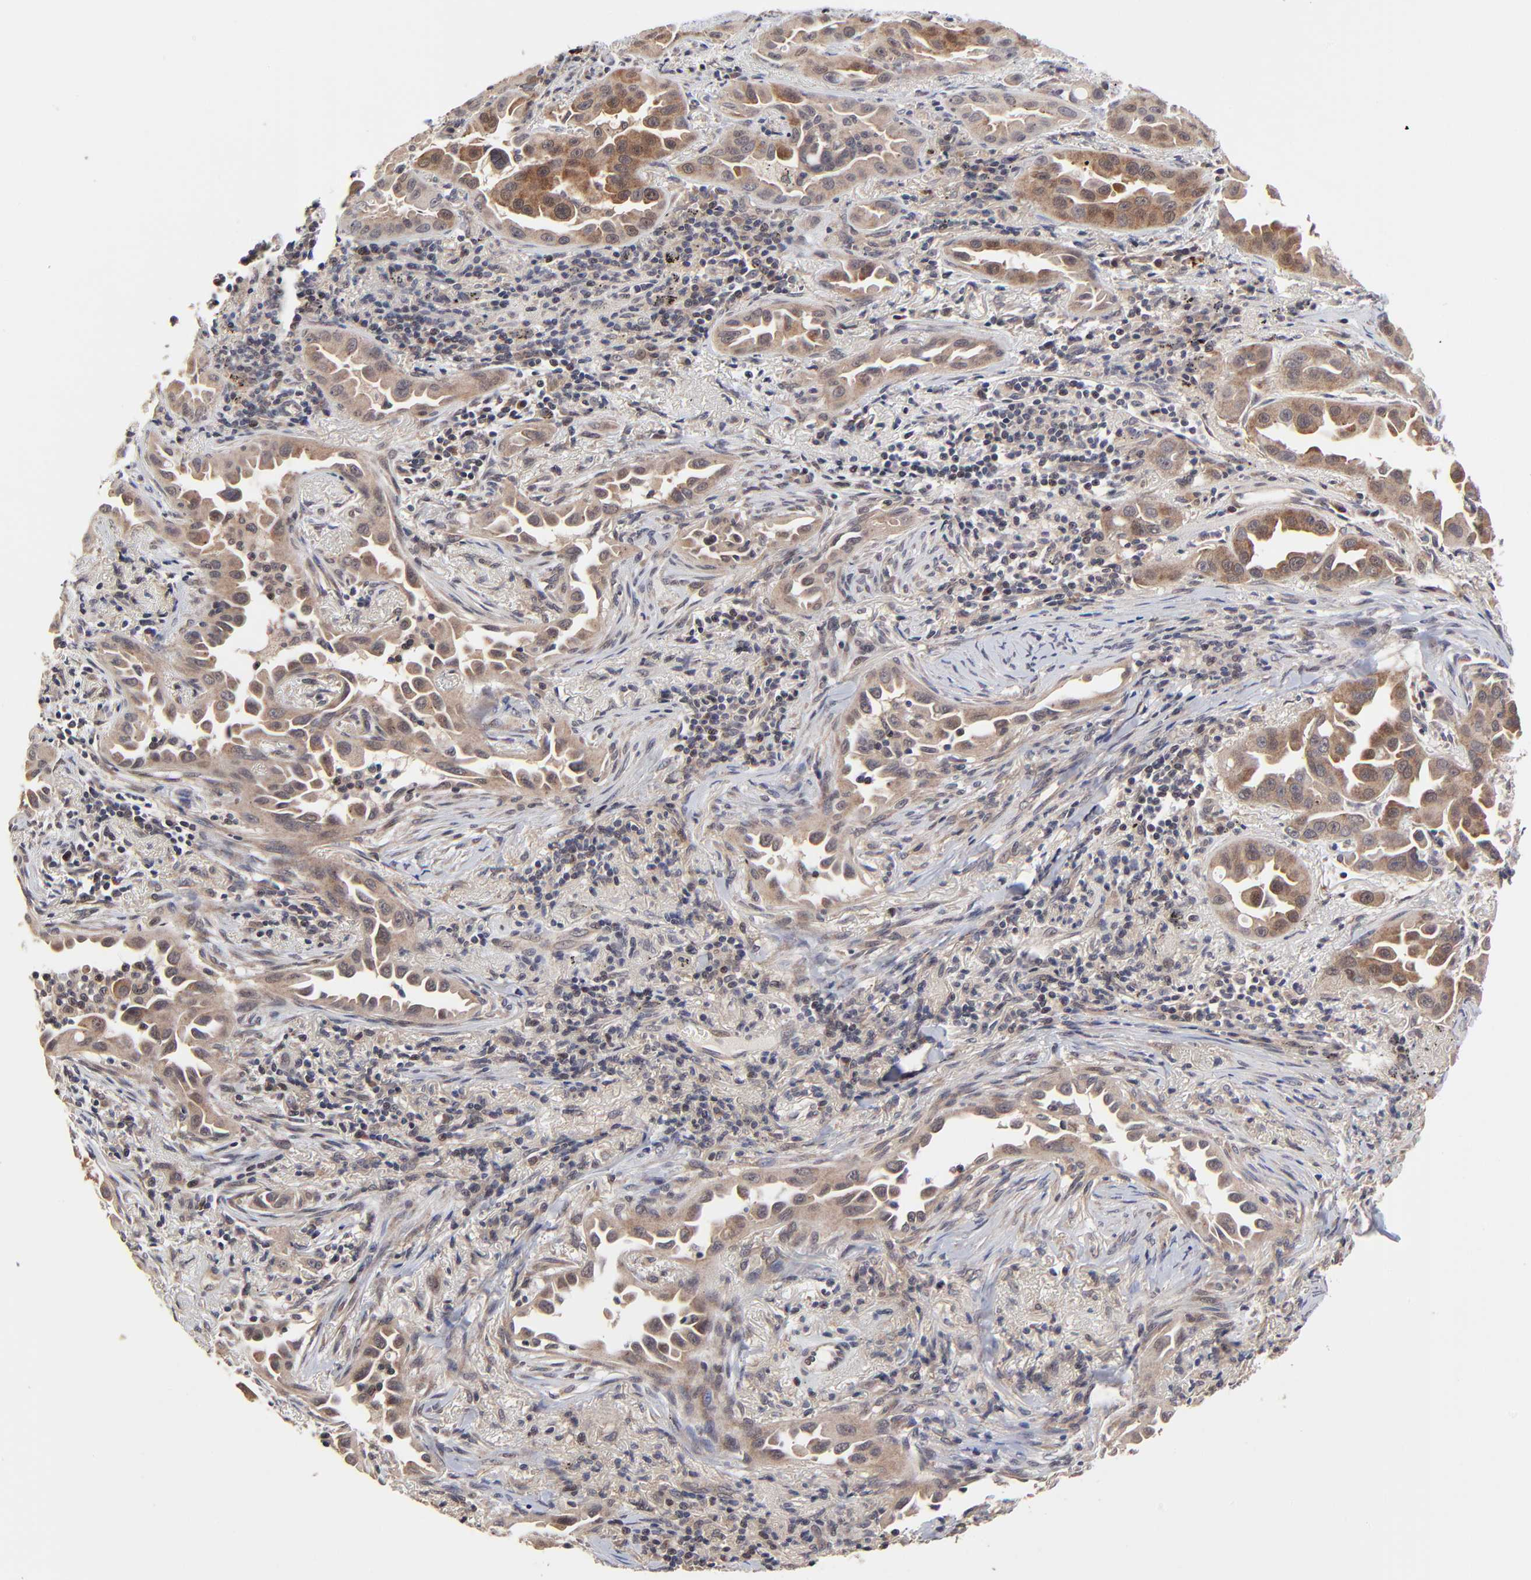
{"staining": {"intensity": "strong", "quantity": ">75%", "location": "cytoplasmic/membranous"}, "tissue": "lung cancer", "cell_type": "Tumor cells", "image_type": "cancer", "snomed": [{"axis": "morphology", "description": "Normal tissue, NOS"}, {"axis": "morphology", "description": "Adenocarcinoma, NOS"}, {"axis": "topography", "description": "Bronchus"}], "caption": "This is an image of immunohistochemistry staining of lung adenocarcinoma, which shows strong expression in the cytoplasmic/membranous of tumor cells.", "gene": "FRMD8", "patient": {"sex": "male", "age": 68}}